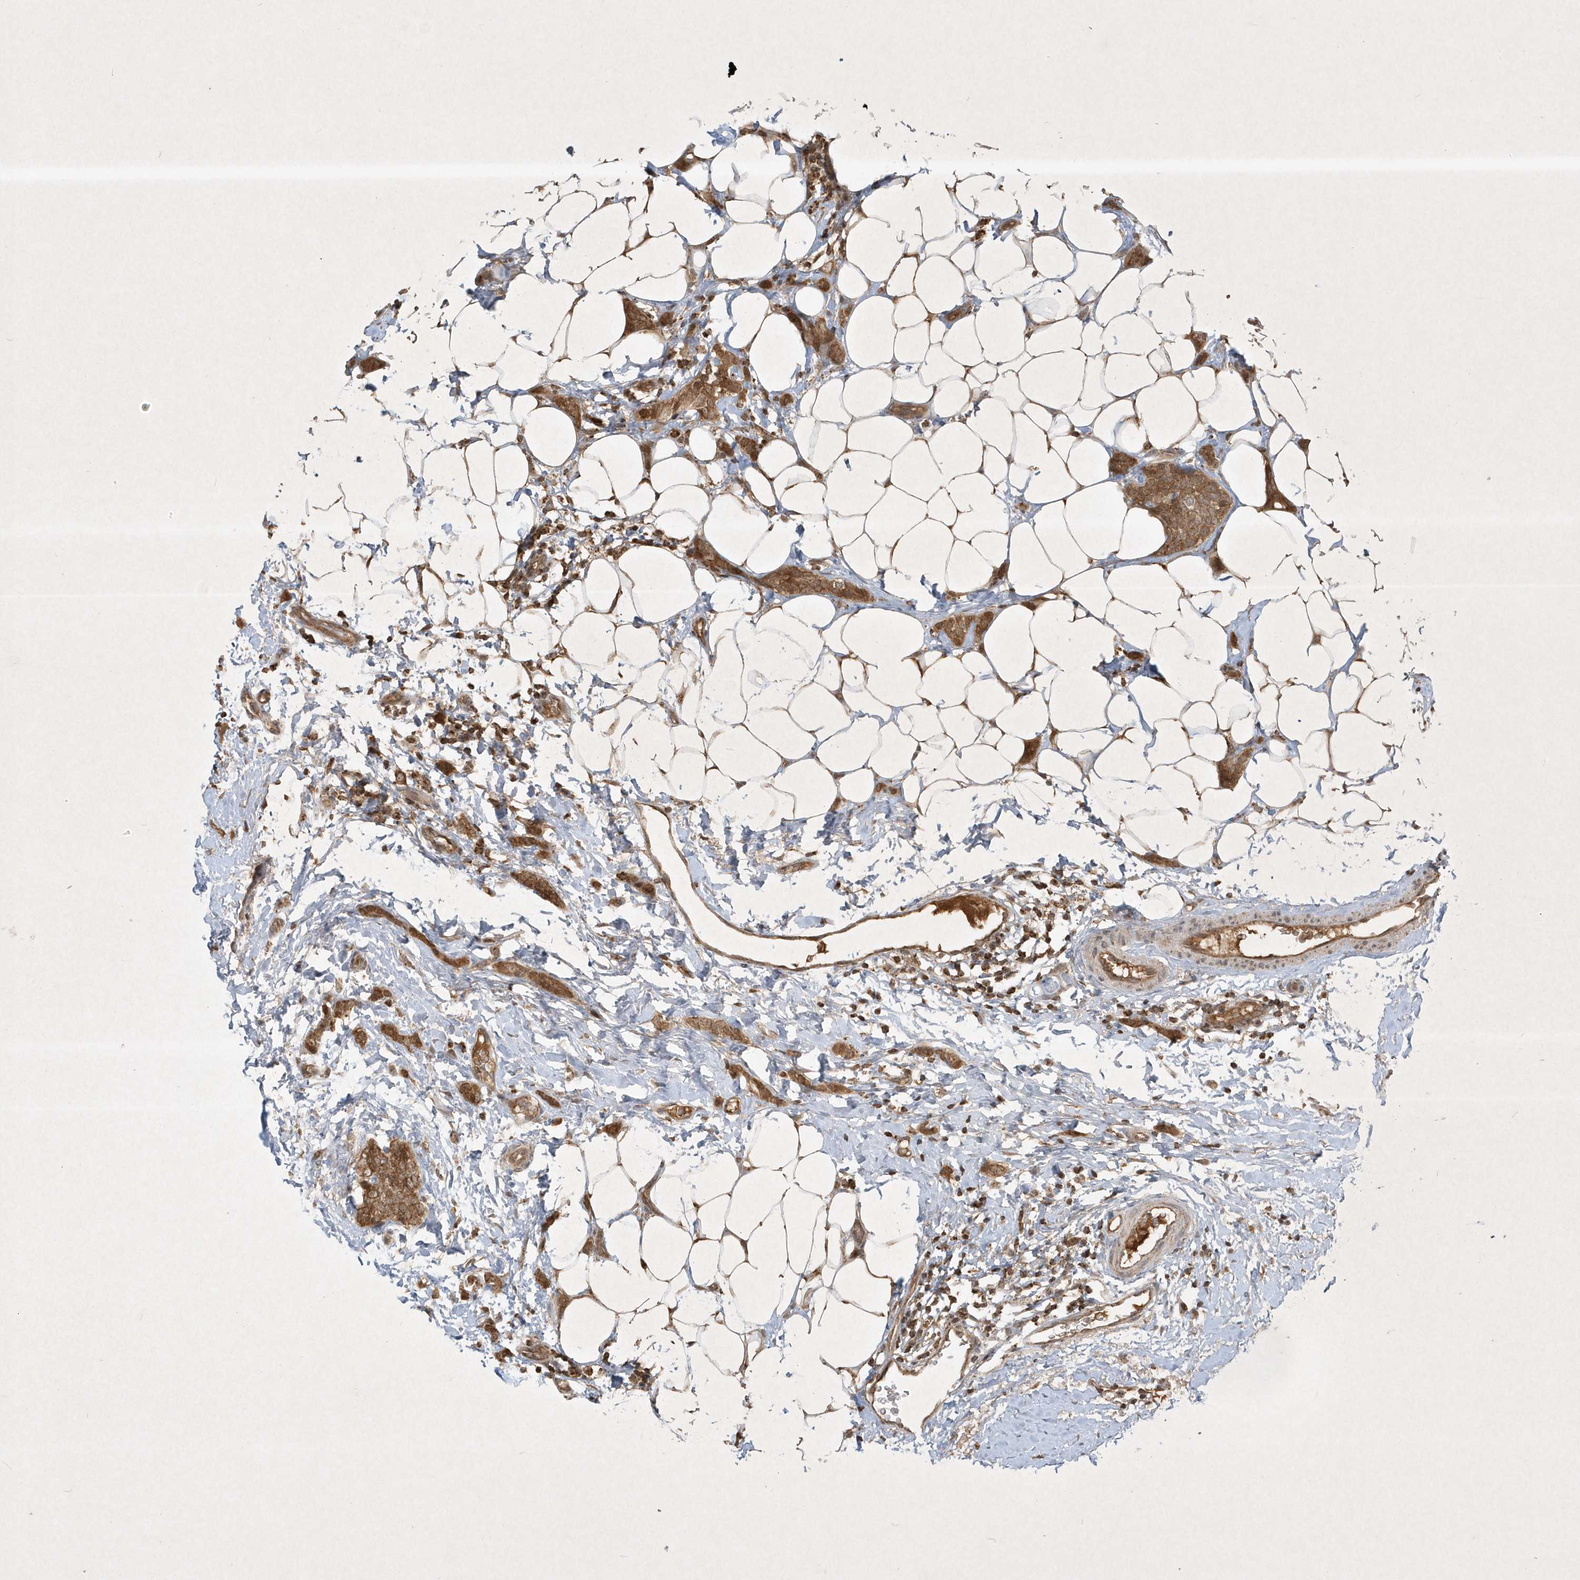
{"staining": {"intensity": "moderate", "quantity": ">75%", "location": "cytoplasmic/membranous"}, "tissue": "breast cancer", "cell_type": "Tumor cells", "image_type": "cancer", "snomed": [{"axis": "morphology", "description": "Lobular carcinoma"}, {"axis": "topography", "description": "Skin"}, {"axis": "topography", "description": "Breast"}], "caption": "This photomicrograph exhibits IHC staining of lobular carcinoma (breast), with medium moderate cytoplasmic/membranous staining in about >75% of tumor cells.", "gene": "PLTP", "patient": {"sex": "female", "age": 46}}